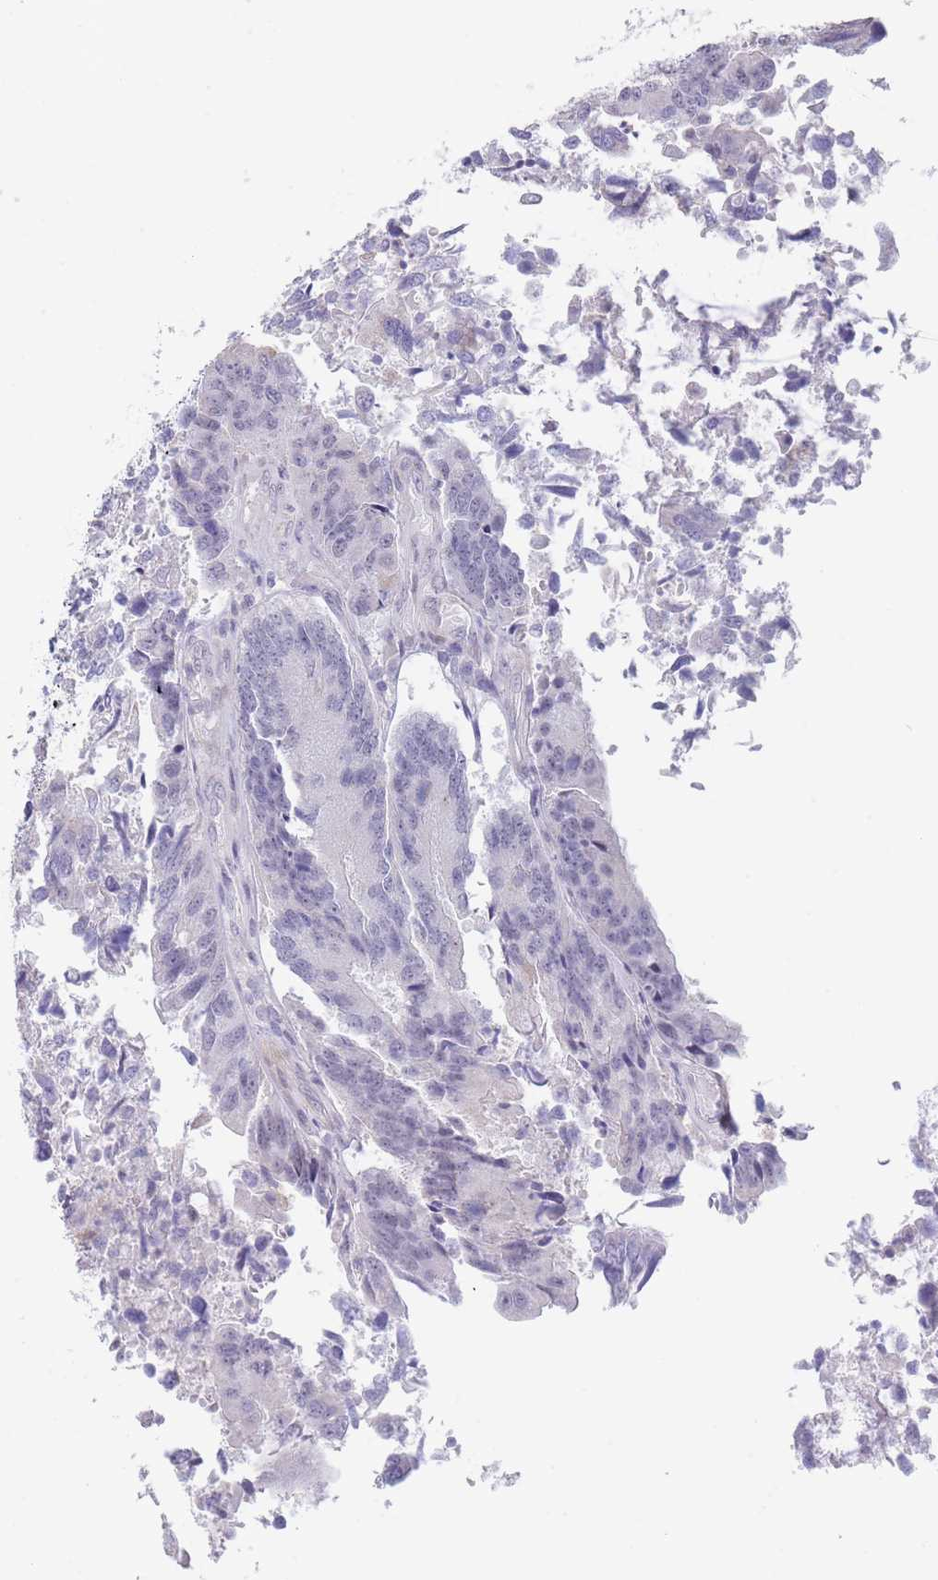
{"staining": {"intensity": "negative", "quantity": "none", "location": "none"}, "tissue": "colorectal cancer", "cell_type": "Tumor cells", "image_type": "cancer", "snomed": [{"axis": "morphology", "description": "Adenocarcinoma, NOS"}, {"axis": "topography", "description": "Colon"}], "caption": "This micrograph is of colorectal cancer stained with IHC to label a protein in brown with the nuclei are counter-stained blue. There is no staining in tumor cells.", "gene": "ASAP3", "patient": {"sex": "female", "age": 67}}